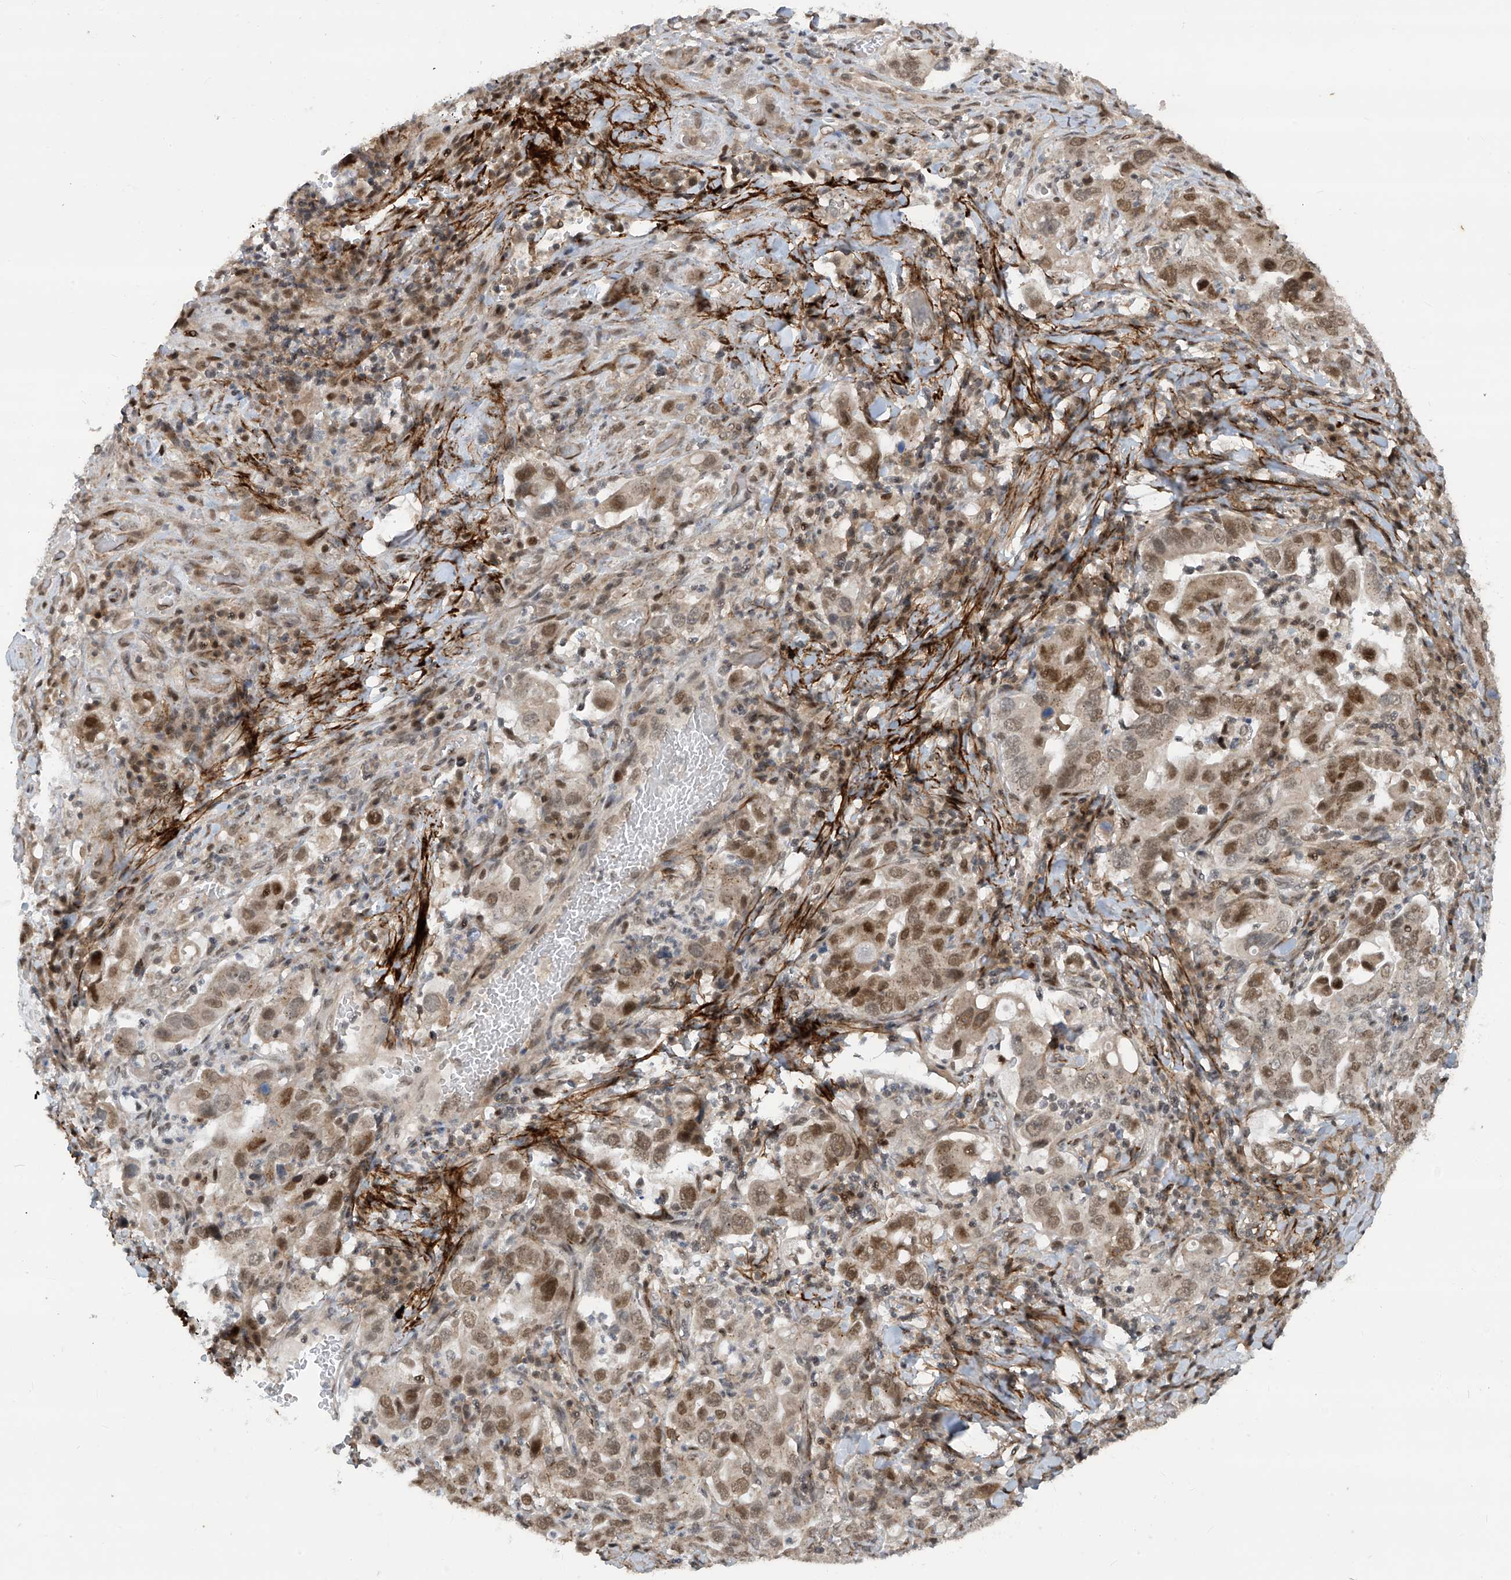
{"staining": {"intensity": "moderate", "quantity": ">75%", "location": "nuclear"}, "tissue": "stomach cancer", "cell_type": "Tumor cells", "image_type": "cancer", "snomed": [{"axis": "morphology", "description": "Adenocarcinoma, NOS"}, {"axis": "topography", "description": "Stomach, upper"}], "caption": "IHC photomicrograph of neoplastic tissue: stomach cancer (adenocarcinoma) stained using IHC reveals medium levels of moderate protein expression localized specifically in the nuclear of tumor cells, appearing as a nuclear brown color.", "gene": "LAGE3", "patient": {"sex": "male", "age": 62}}